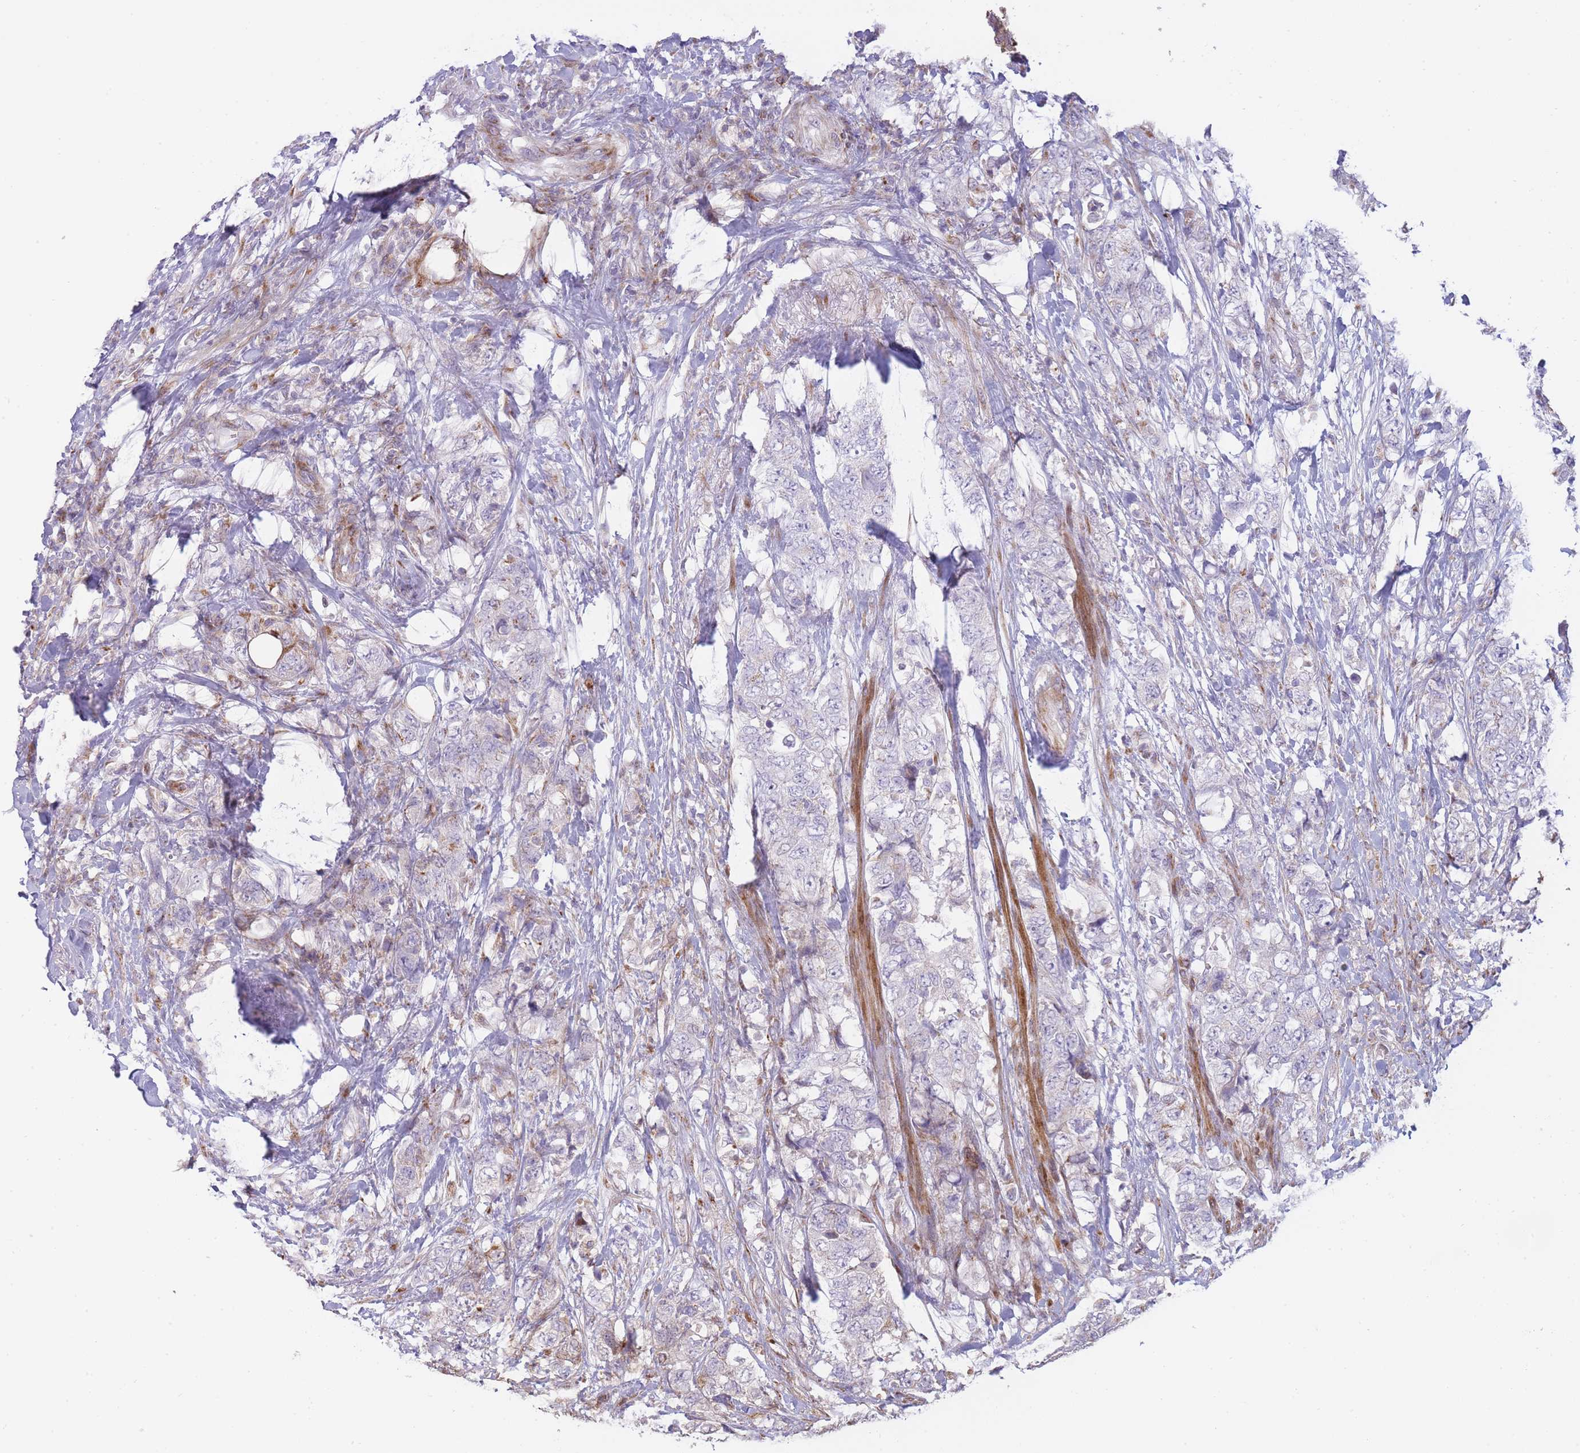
{"staining": {"intensity": "negative", "quantity": "none", "location": "none"}, "tissue": "urothelial cancer", "cell_type": "Tumor cells", "image_type": "cancer", "snomed": [{"axis": "morphology", "description": "Urothelial carcinoma, High grade"}, {"axis": "topography", "description": "Urinary bladder"}], "caption": "High power microscopy histopathology image of an immunohistochemistry photomicrograph of urothelial cancer, revealing no significant positivity in tumor cells.", "gene": "PPP3R2", "patient": {"sex": "female", "age": 78}}